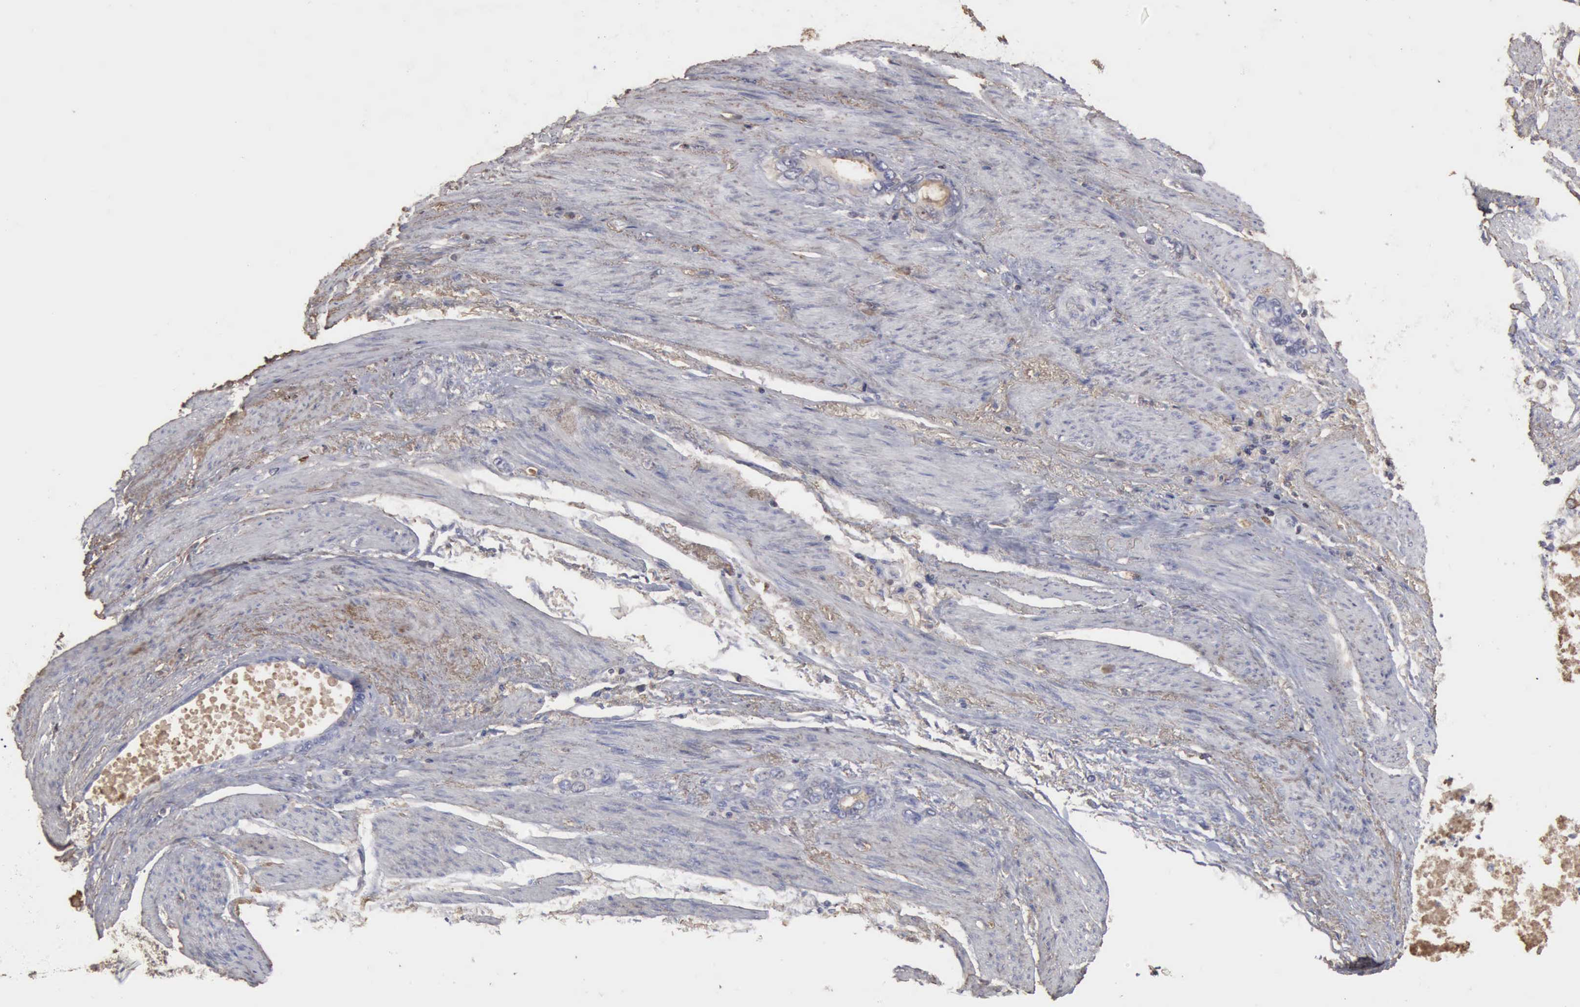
{"staining": {"intensity": "weak", "quantity": "25%-75%", "location": "cytoplasmic/membranous"}, "tissue": "stomach cancer", "cell_type": "Tumor cells", "image_type": "cancer", "snomed": [{"axis": "morphology", "description": "Adenocarcinoma, NOS"}, {"axis": "topography", "description": "Stomach"}], "caption": "A brown stain highlights weak cytoplasmic/membranous positivity of a protein in stomach cancer (adenocarcinoma) tumor cells.", "gene": "SERPINA1", "patient": {"sex": "male", "age": 78}}